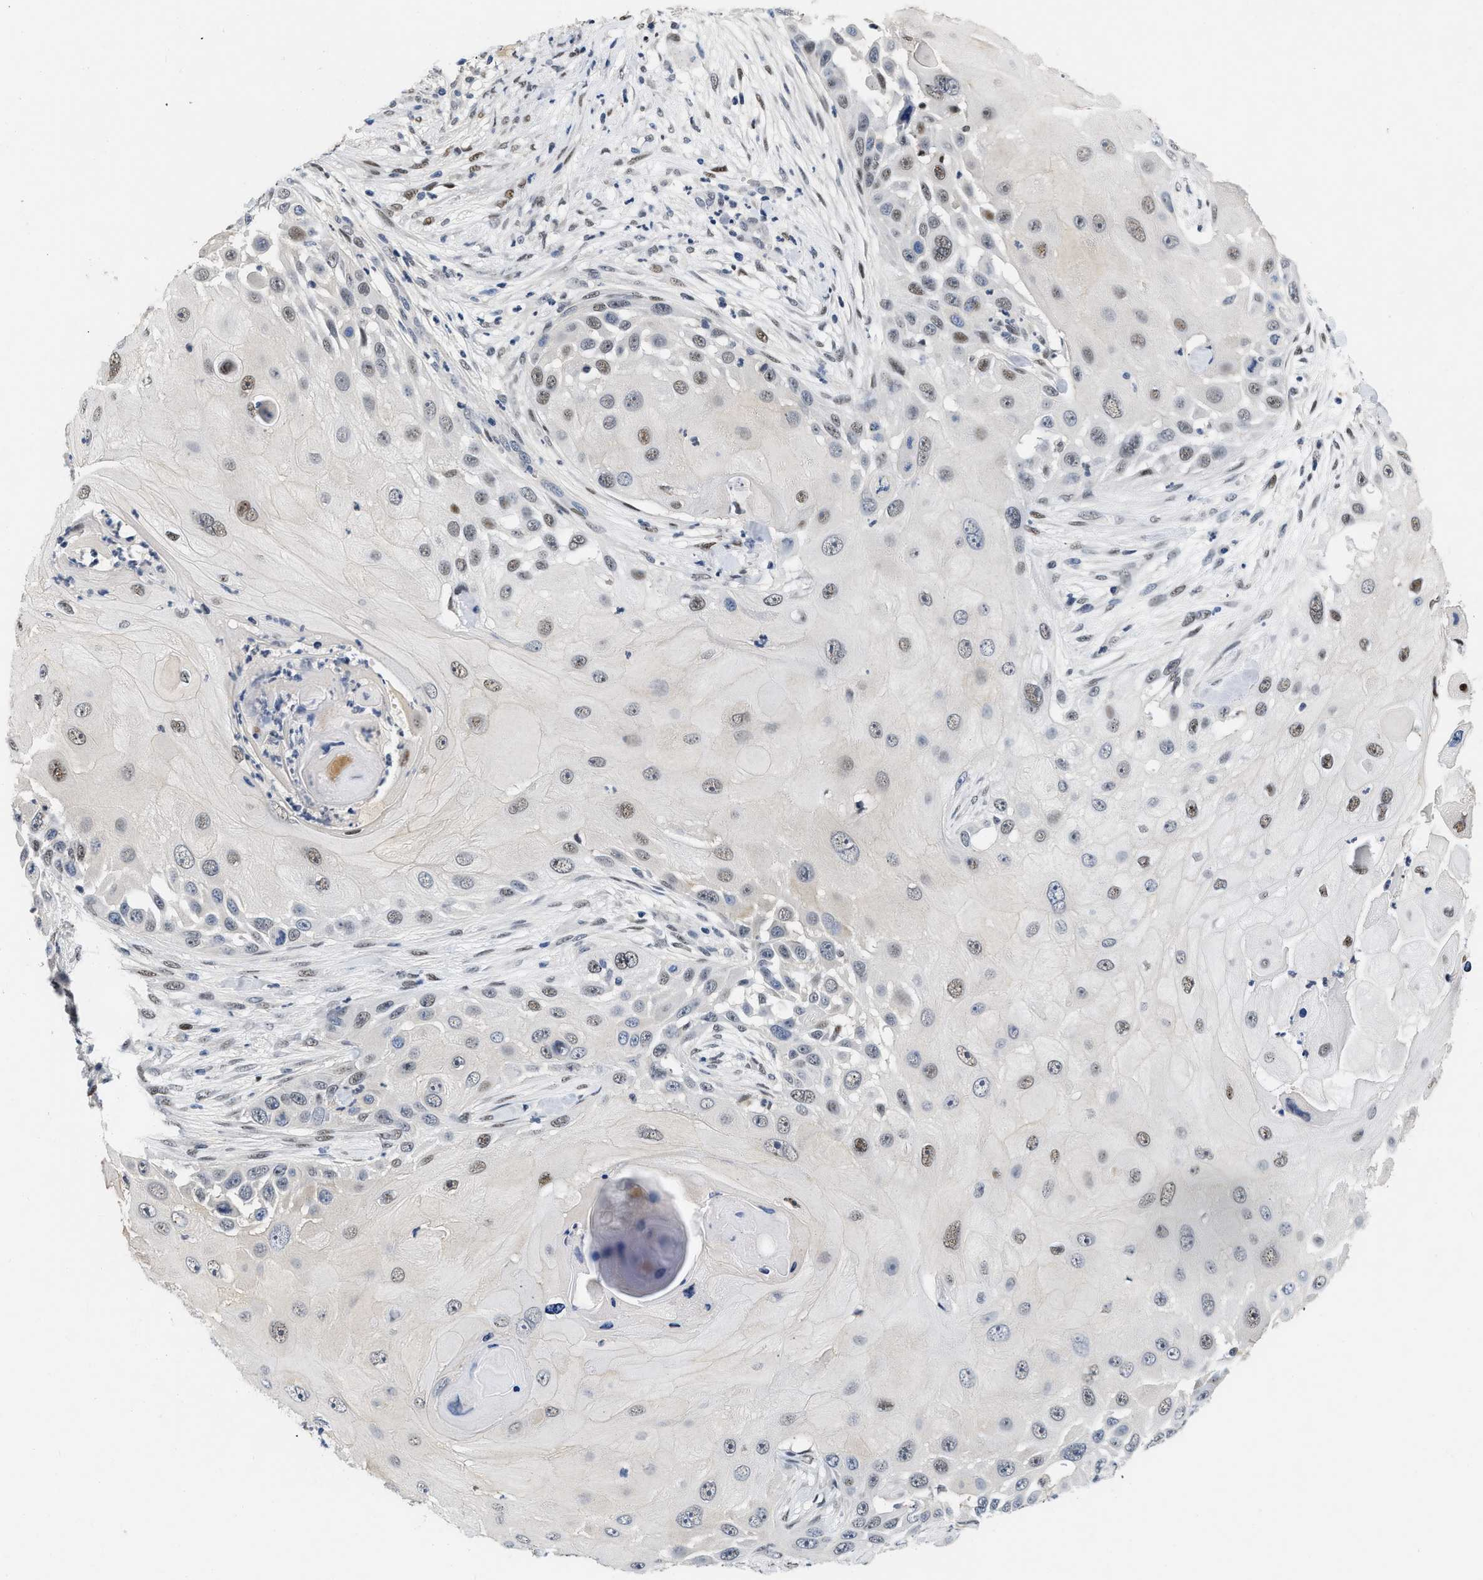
{"staining": {"intensity": "weak", "quantity": "25%-75%", "location": "nuclear"}, "tissue": "skin cancer", "cell_type": "Tumor cells", "image_type": "cancer", "snomed": [{"axis": "morphology", "description": "Squamous cell carcinoma, NOS"}, {"axis": "topography", "description": "Skin"}], "caption": "Protein analysis of skin squamous cell carcinoma tissue reveals weak nuclear positivity in about 25%-75% of tumor cells. The staining was performed using DAB (3,3'-diaminobenzidine), with brown indicating positive protein expression. Nuclei are stained blue with hematoxylin.", "gene": "VIP", "patient": {"sex": "female", "age": 44}}